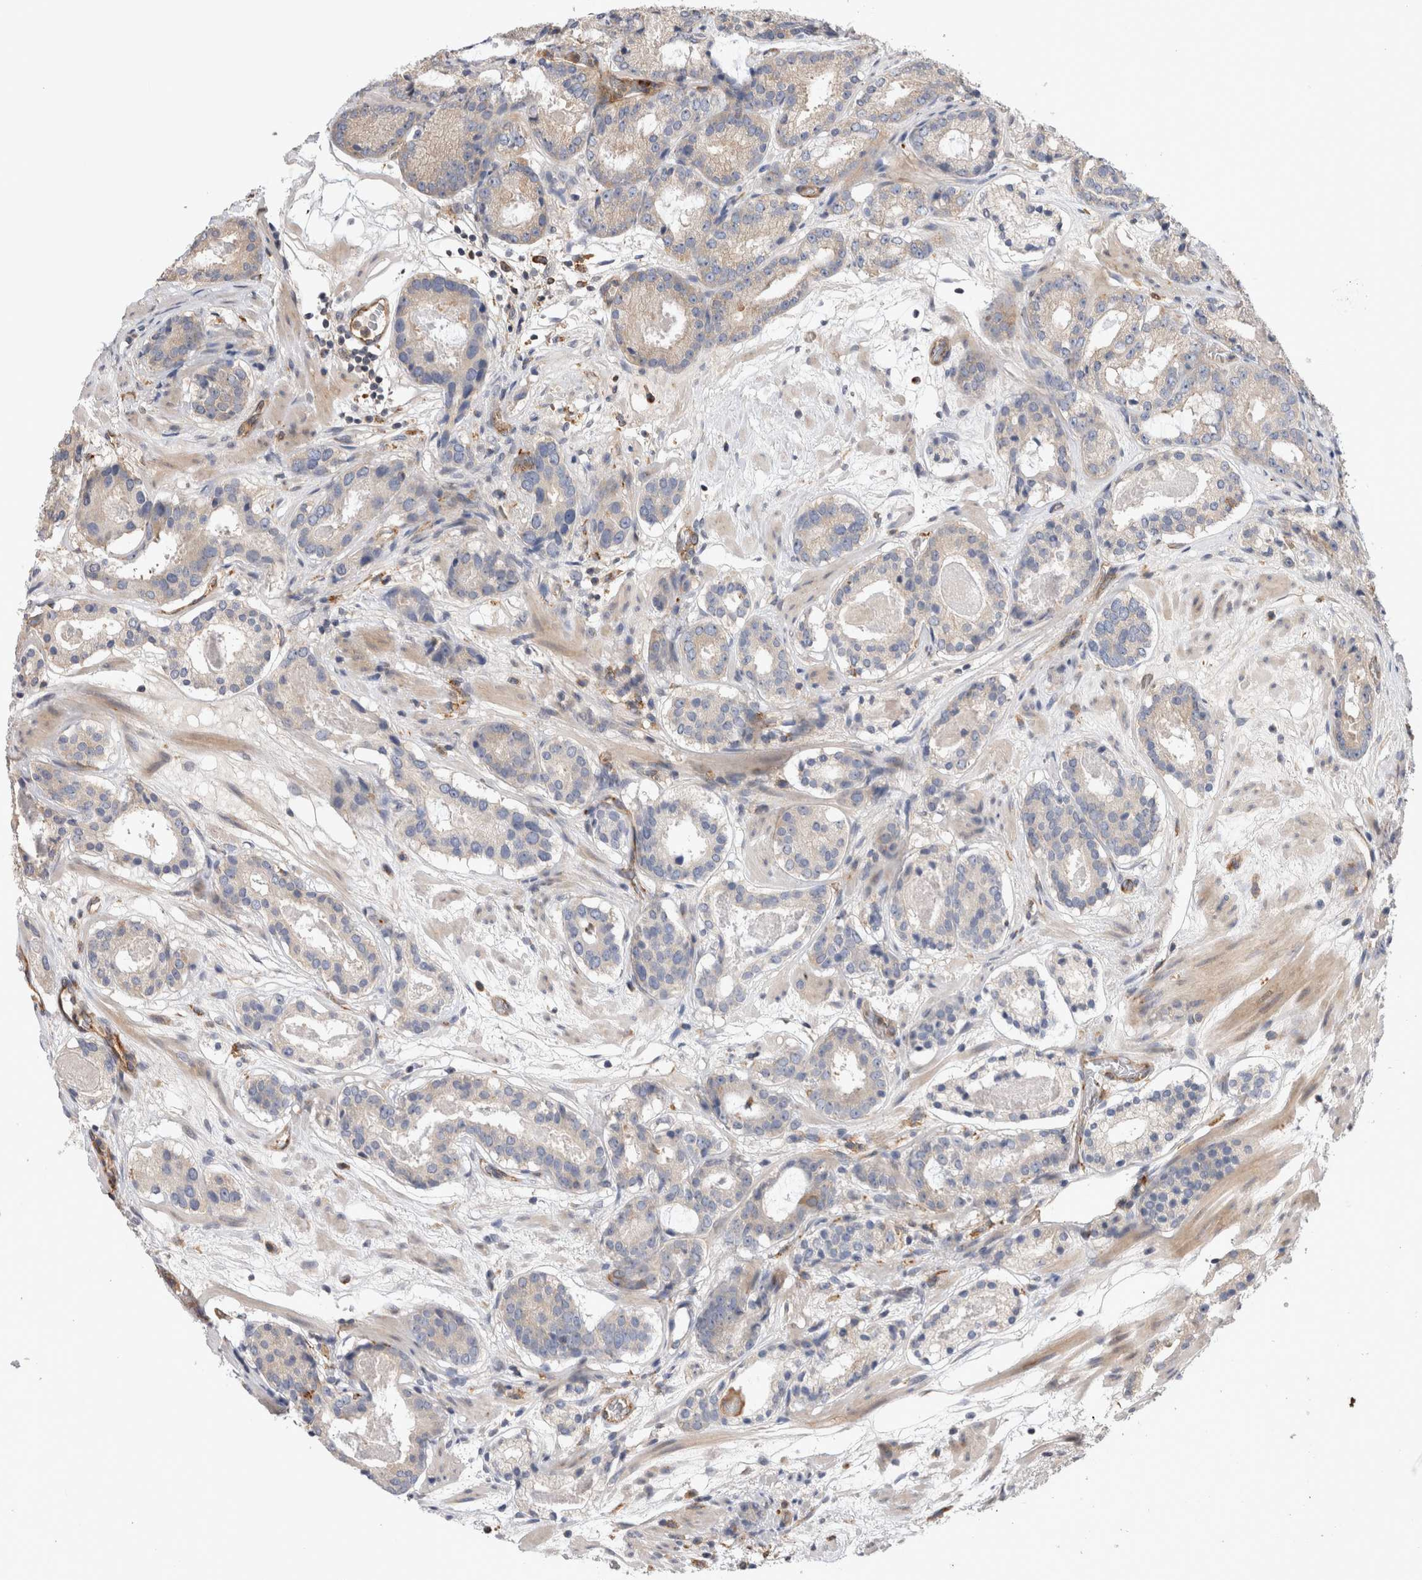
{"staining": {"intensity": "negative", "quantity": "none", "location": "none"}, "tissue": "prostate cancer", "cell_type": "Tumor cells", "image_type": "cancer", "snomed": [{"axis": "morphology", "description": "Adenocarcinoma, Low grade"}, {"axis": "topography", "description": "Prostate"}], "caption": "A histopathology image of human low-grade adenocarcinoma (prostate) is negative for staining in tumor cells.", "gene": "BNIP2", "patient": {"sex": "male", "age": 69}}